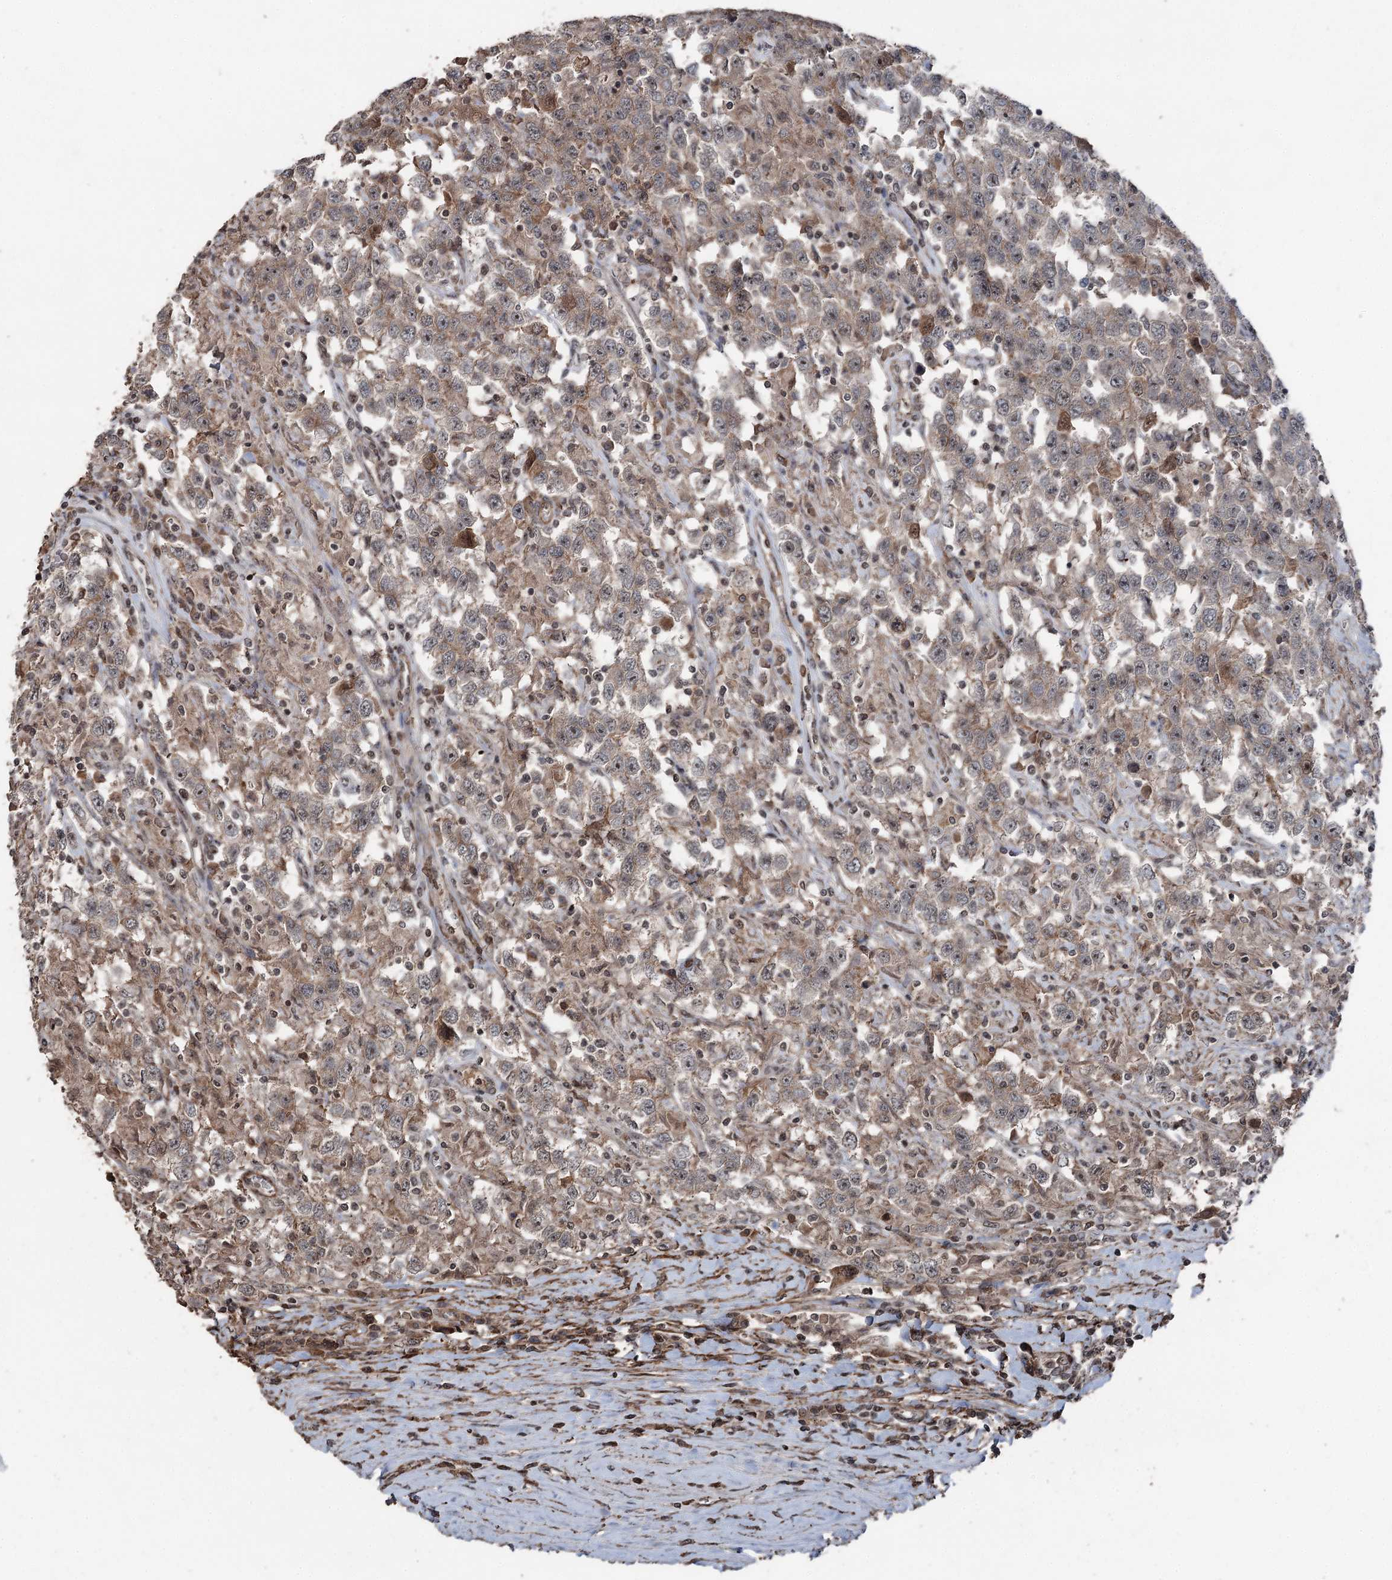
{"staining": {"intensity": "weak", "quantity": "25%-75%", "location": "cytoplasmic/membranous"}, "tissue": "testis cancer", "cell_type": "Tumor cells", "image_type": "cancer", "snomed": [{"axis": "morphology", "description": "Seminoma, NOS"}, {"axis": "topography", "description": "Testis"}], "caption": "Immunohistochemistry (IHC) staining of testis cancer (seminoma), which displays low levels of weak cytoplasmic/membranous staining in approximately 25%-75% of tumor cells indicating weak cytoplasmic/membranous protein staining. The staining was performed using DAB (brown) for protein detection and nuclei were counterstained in hematoxylin (blue).", "gene": "CCDC82", "patient": {"sex": "male", "age": 41}}